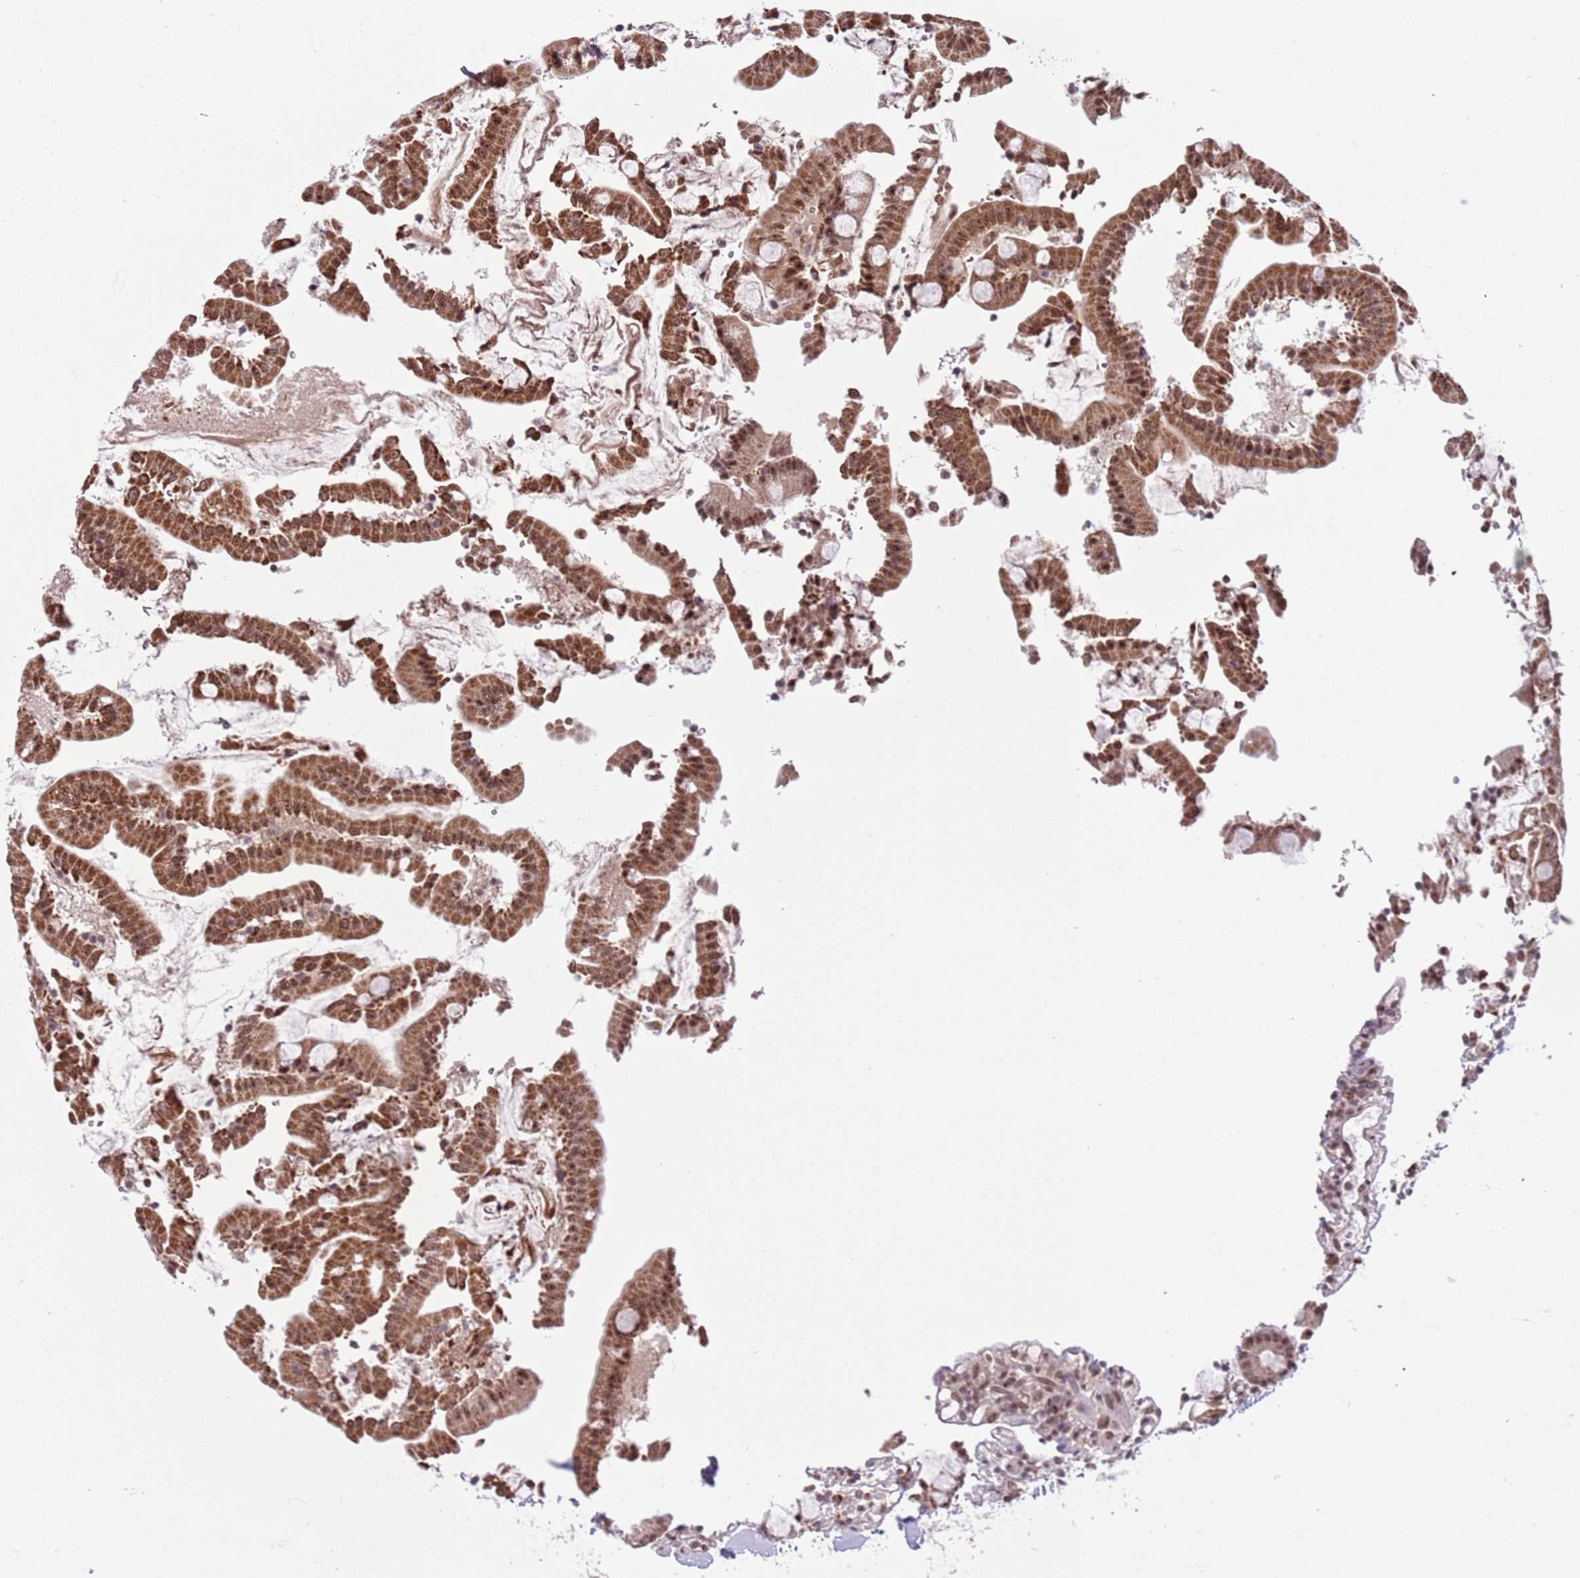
{"staining": {"intensity": "moderate", "quantity": ">75%", "location": "cytoplasmic/membranous,nuclear"}, "tissue": "duodenum", "cell_type": "Glandular cells", "image_type": "normal", "snomed": [{"axis": "morphology", "description": "Normal tissue, NOS"}, {"axis": "topography", "description": "Duodenum"}], "caption": "A high-resolution histopathology image shows immunohistochemistry (IHC) staining of unremarkable duodenum, which demonstrates moderate cytoplasmic/membranous,nuclear positivity in about >75% of glandular cells. The protein of interest is shown in brown color, while the nuclei are stained blue.", "gene": "SIPA1L3", "patient": {"sex": "male", "age": 55}}